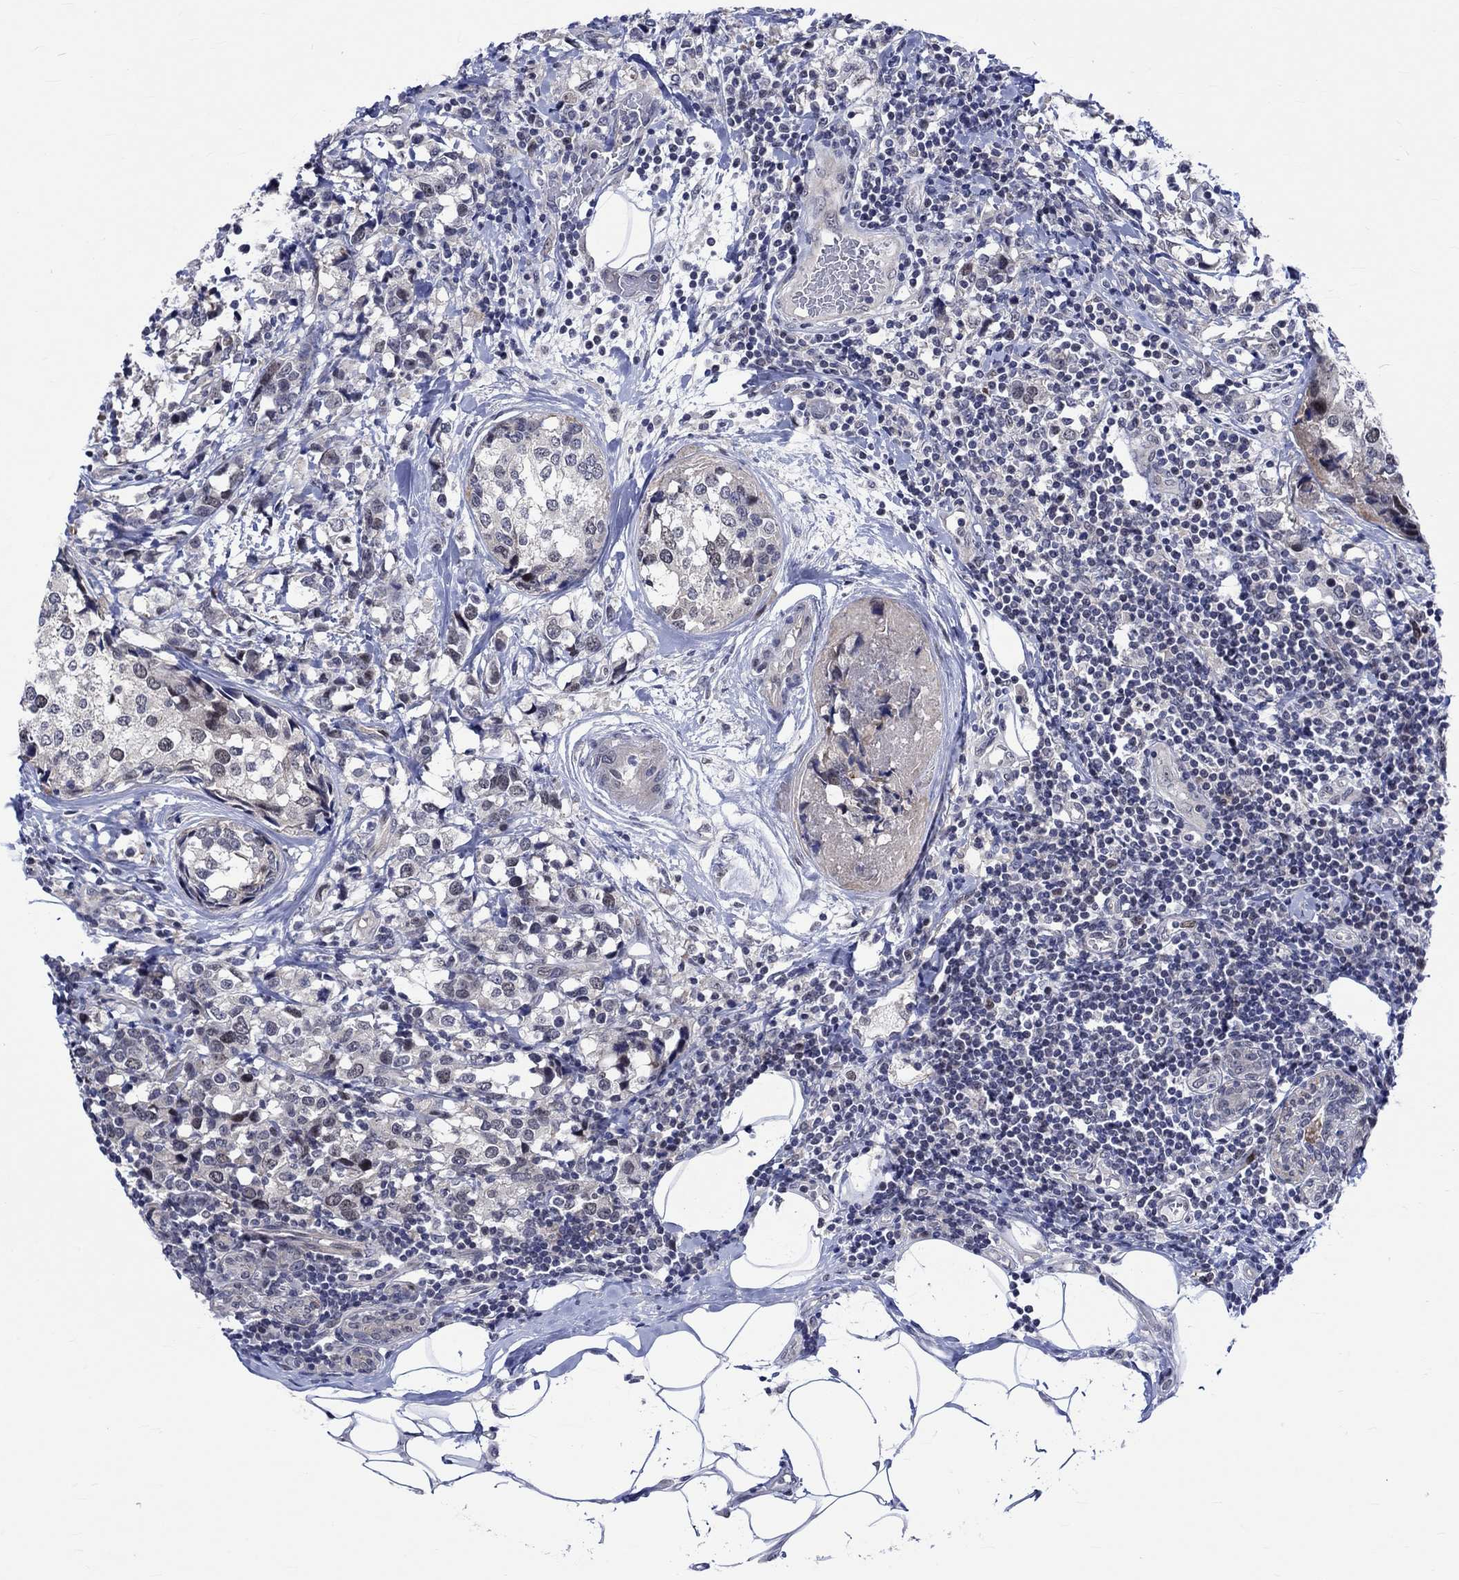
{"staining": {"intensity": "strong", "quantity": "<25%", "location": "nuclear"}, "tissue": "breast cancer", "cell_type": "Tumor cells", "image_type": "cancer", "snomed": [{"axis": "morphology", "description": "Lobular carcinoma"}, {"axis": "topography", "description": "Breast"}], "caption": "Human breast cancer stained with a brown dye demonstrates strong nuclear positive expression in approximately <25% of tumor cells.", "gene": "E2F8", "patient": {"sex": "female", "age": 59}}